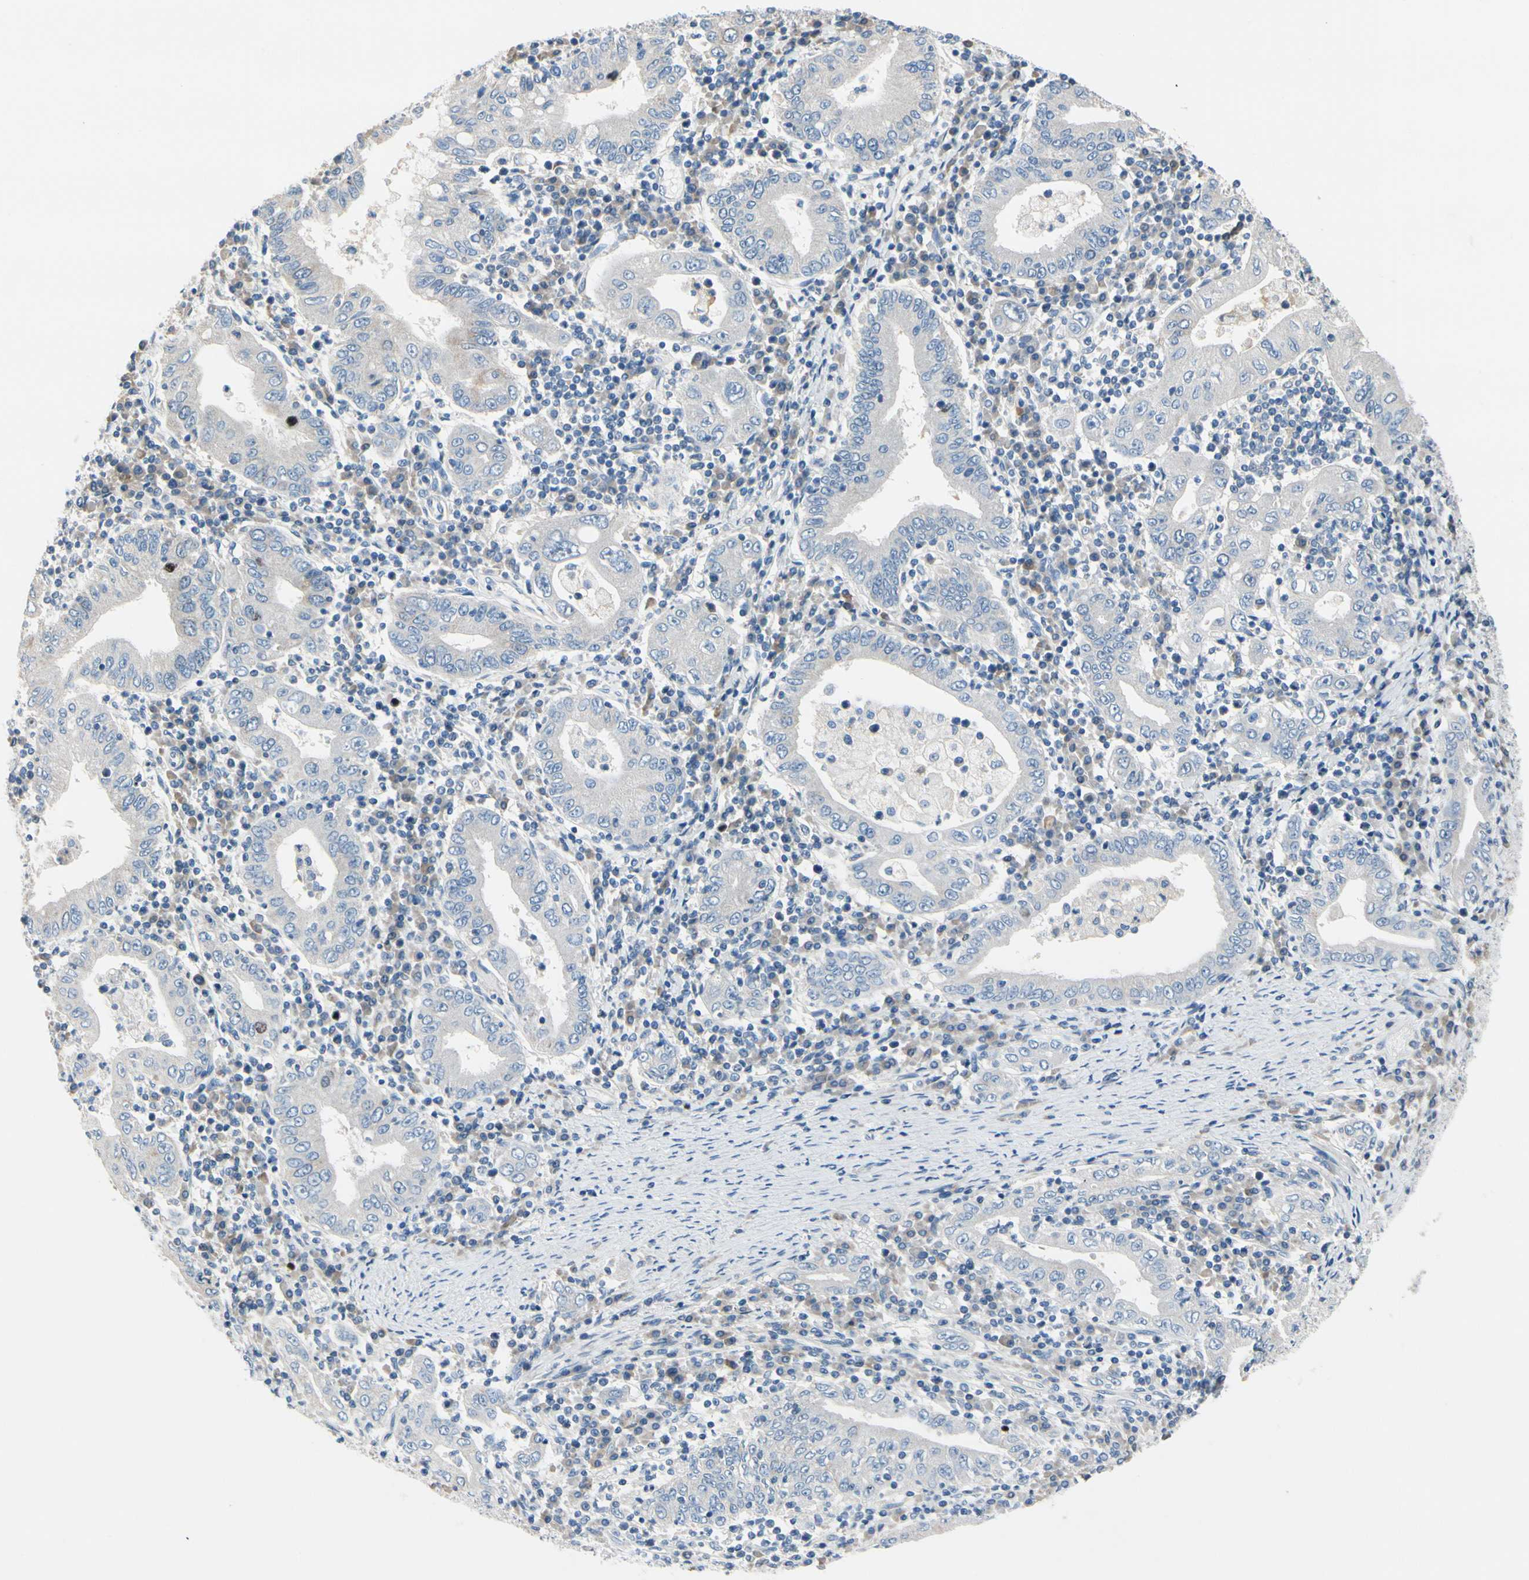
{"staining": {"intensity": "negative", "quantity": "none", "location": "none"}, "tissue": "stomach cancer", "cell_type": "Tumor cells", "image_type": "cancer", "snomed": [{"axis": "morphology", "description": "Normal tissue, NOS"}, {"axis": "morphology", "description": "Adenocarcinoma, NOS"}, {"axis": "topography", "description": "Esophagus"}, {"axis": "topography", "description": "Stomach, upper"}, {"axis": "topography", "description": "Peripheral nerve tissue"}], "caption": "A photomicrograph of human stomach cancer is negative for staining in tumor cells. (DAB immunohistochemistry (IHC) visualized using brightfield microscopy, high magnification).", "gene": "CKAP2", "patient": {"sex": "male", "age": 62}}